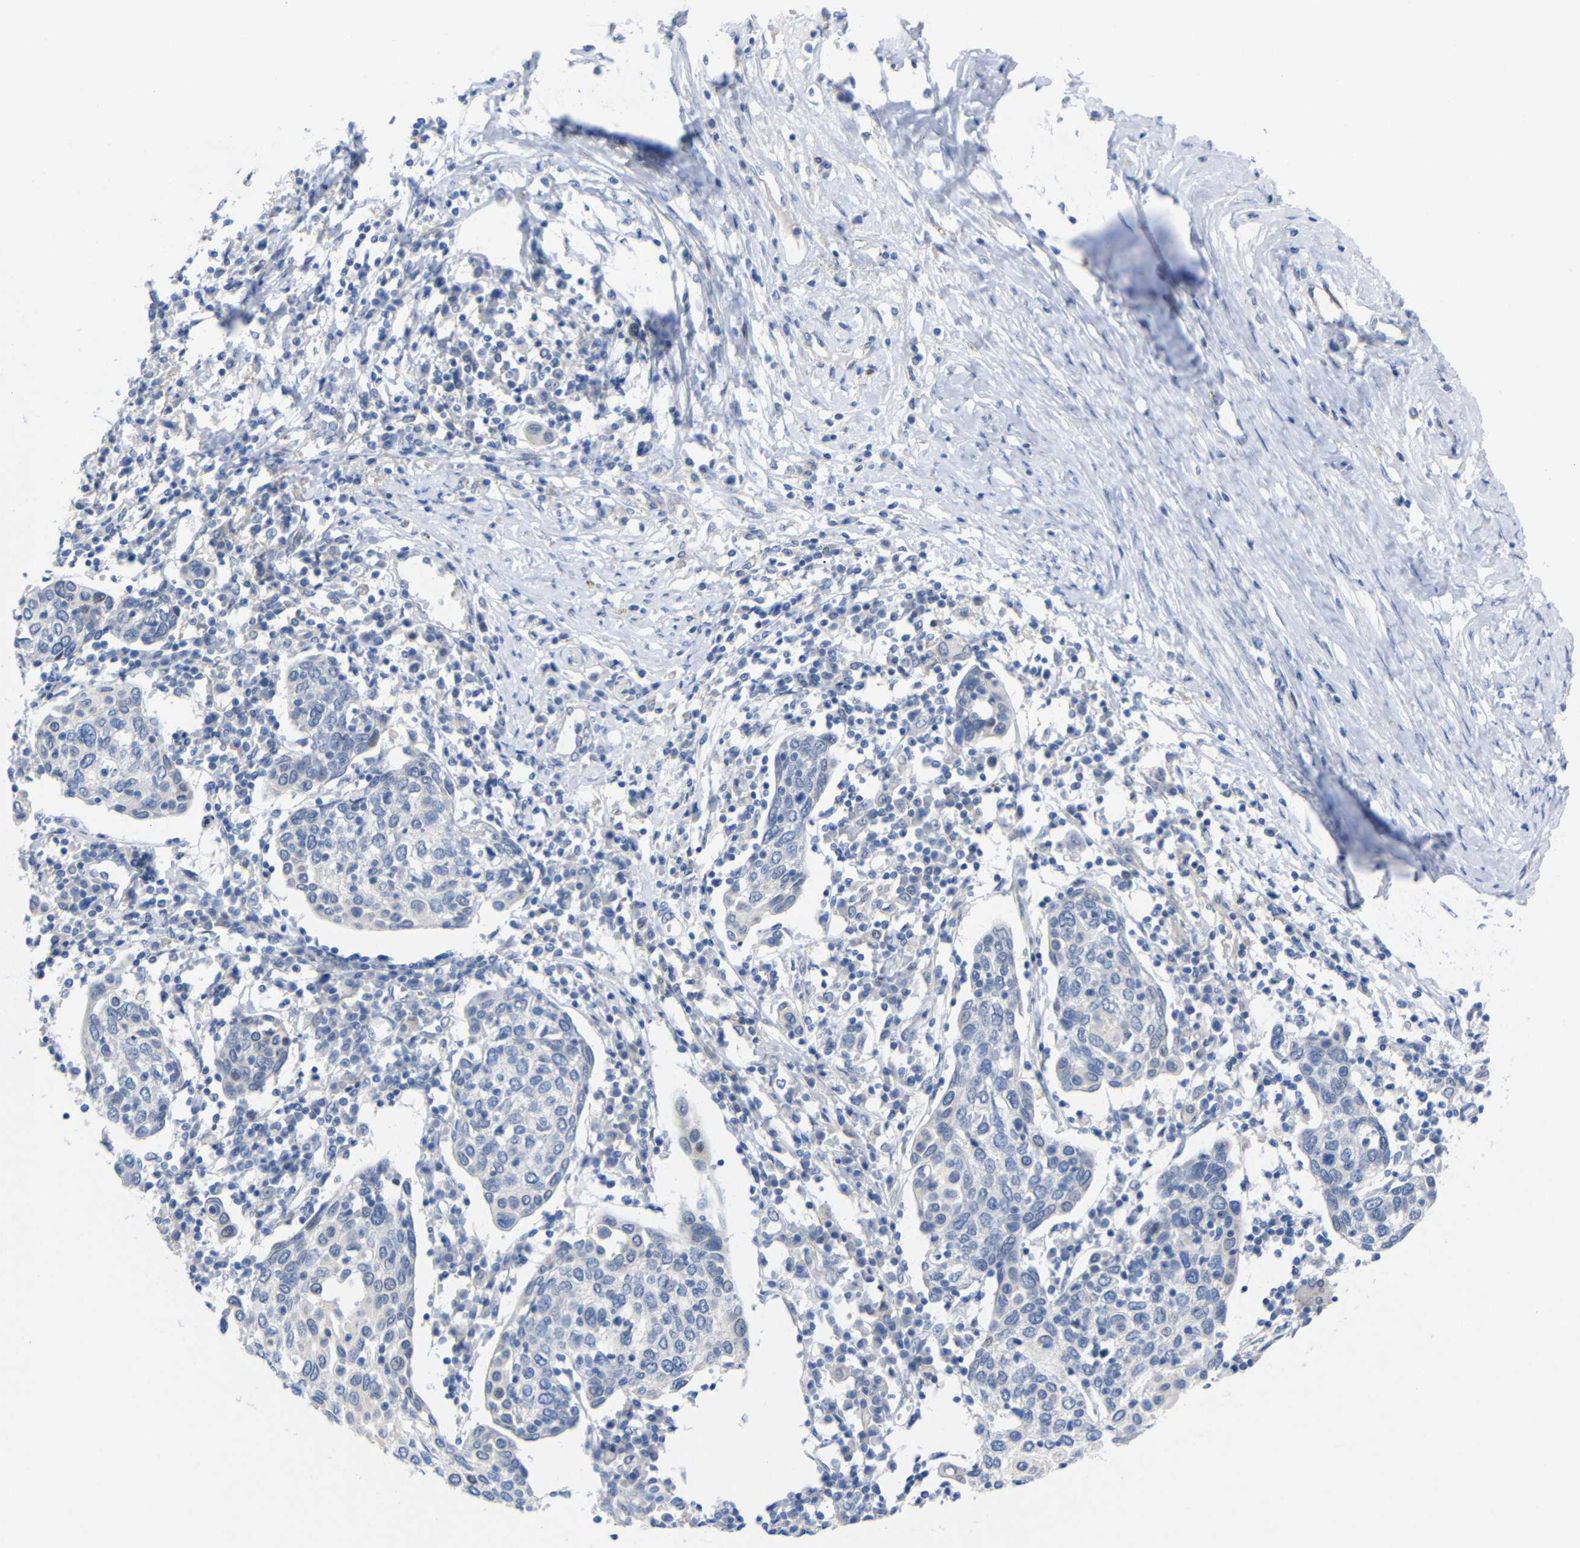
{"staining": {"intensity": "negative", "quantity": "none", "location": "none"}, "tissue": "cervical cancer", "cell_type": "Tumor cells", "image_type": "cancer", "snomed": [{"axis": "morphology", "description": "Squamous cell carcinoma, NOS"}, {"axis": "topography", "description": "Cervix"}], "caption": "Tumor cells show no significant protein staining in cervical cancer (squamous cell carcinoma).", "gene": "CMTM1", "patient": {"sex": "female", "age": 40}}